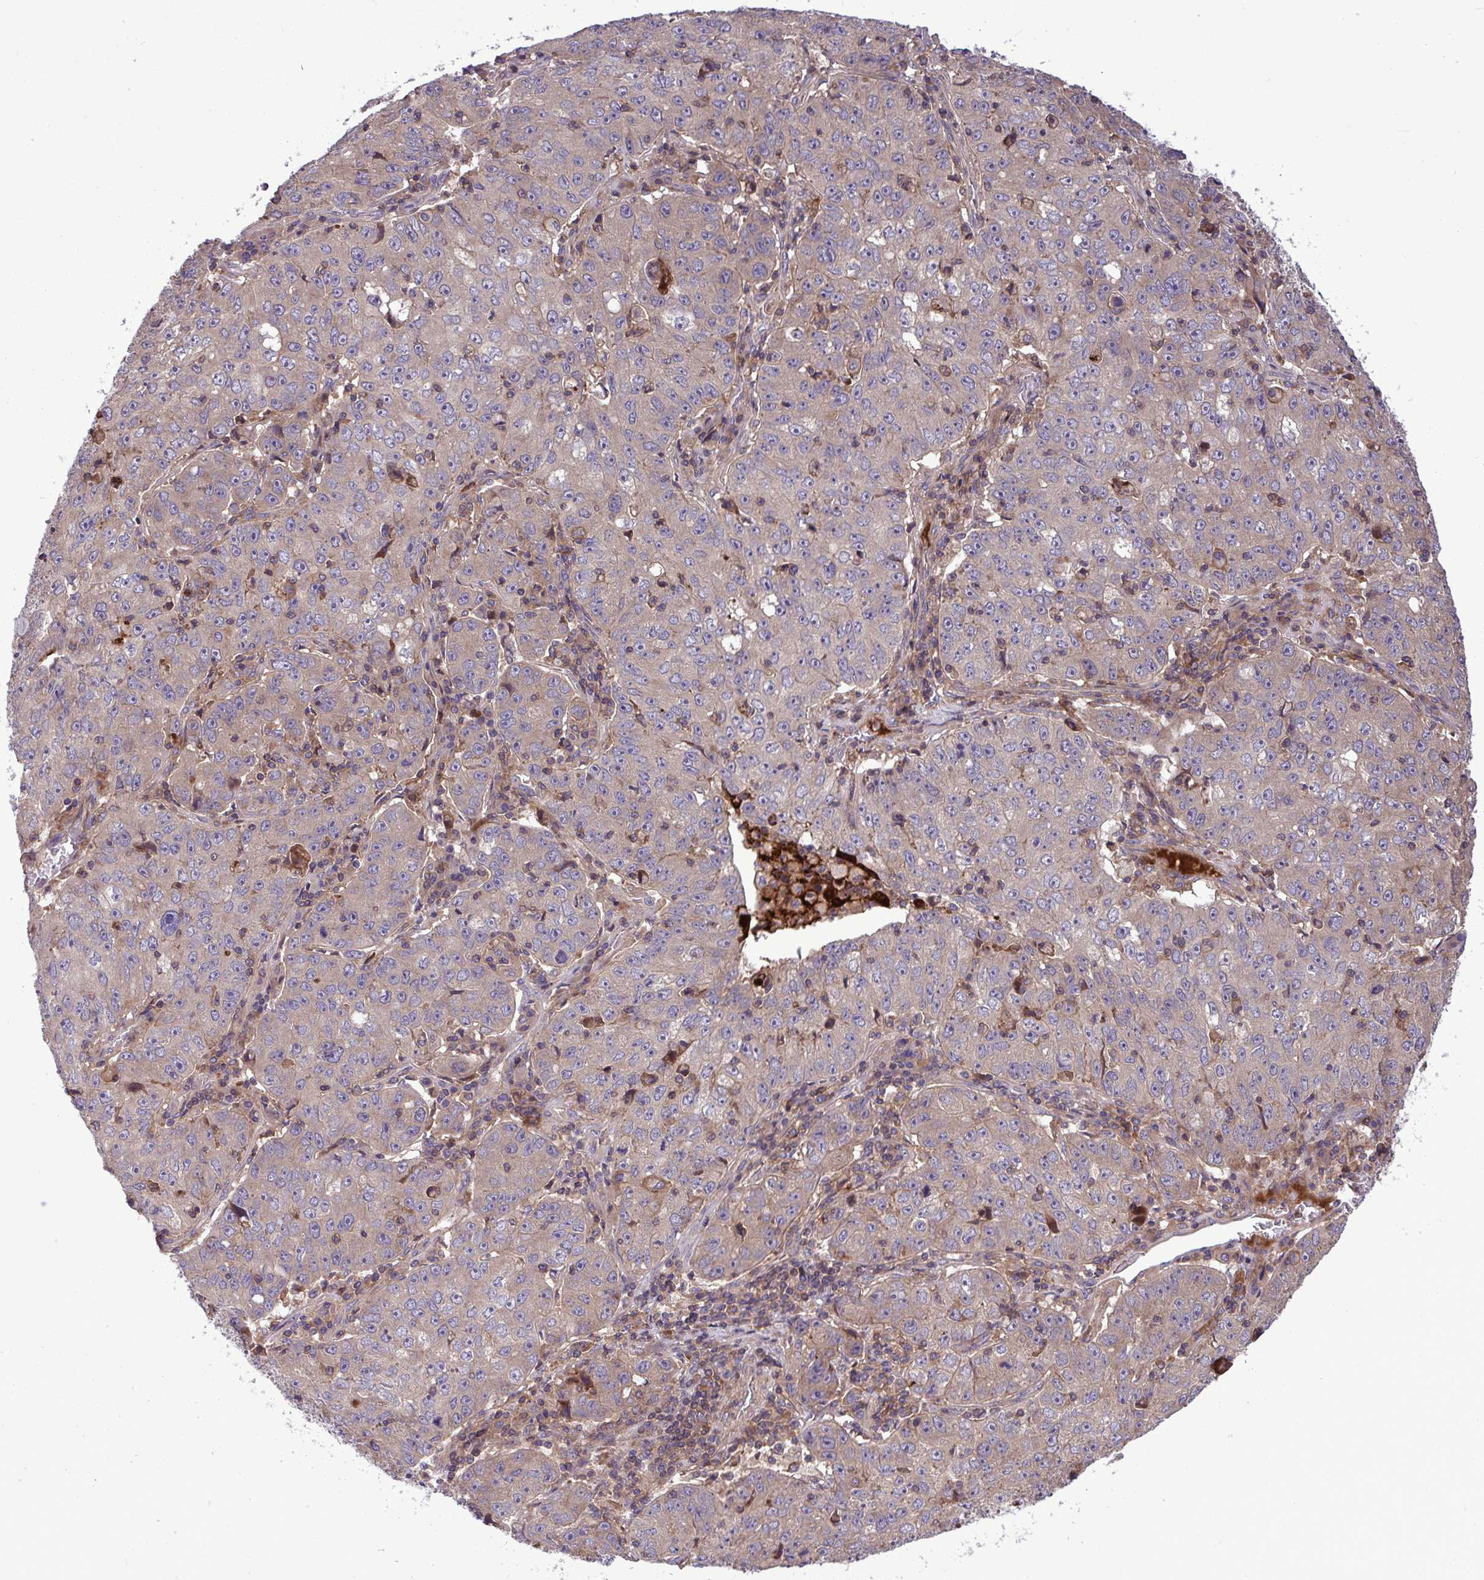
{"staining": {"intensity": "weak", "quantity": "<25%", "location": "cytoplasmic/membranous"}, "tissue": "lung cancer", "cell_type": "Tumor cells", "image_type": "cancer", "snomed": [{"axis": "morphology", "description": "Normal morphology"}, {"axis": "morphology", "description": "Adenocarcinoma, NOS"}, {"axis": "topography", "description": "Lymph node"}, {"axis": "topography", "description": "Lung"}], "caption": "High magnification brightfield microscopy of lung adenocarcinoma stained with DAB (3,3'-diaminobenzidine) (brown) and counterstained with hematoxylin (blue): tumor cells show no significant staining.", "gene": "GRB14", "patient": {"sex": "female", "age": 57}}